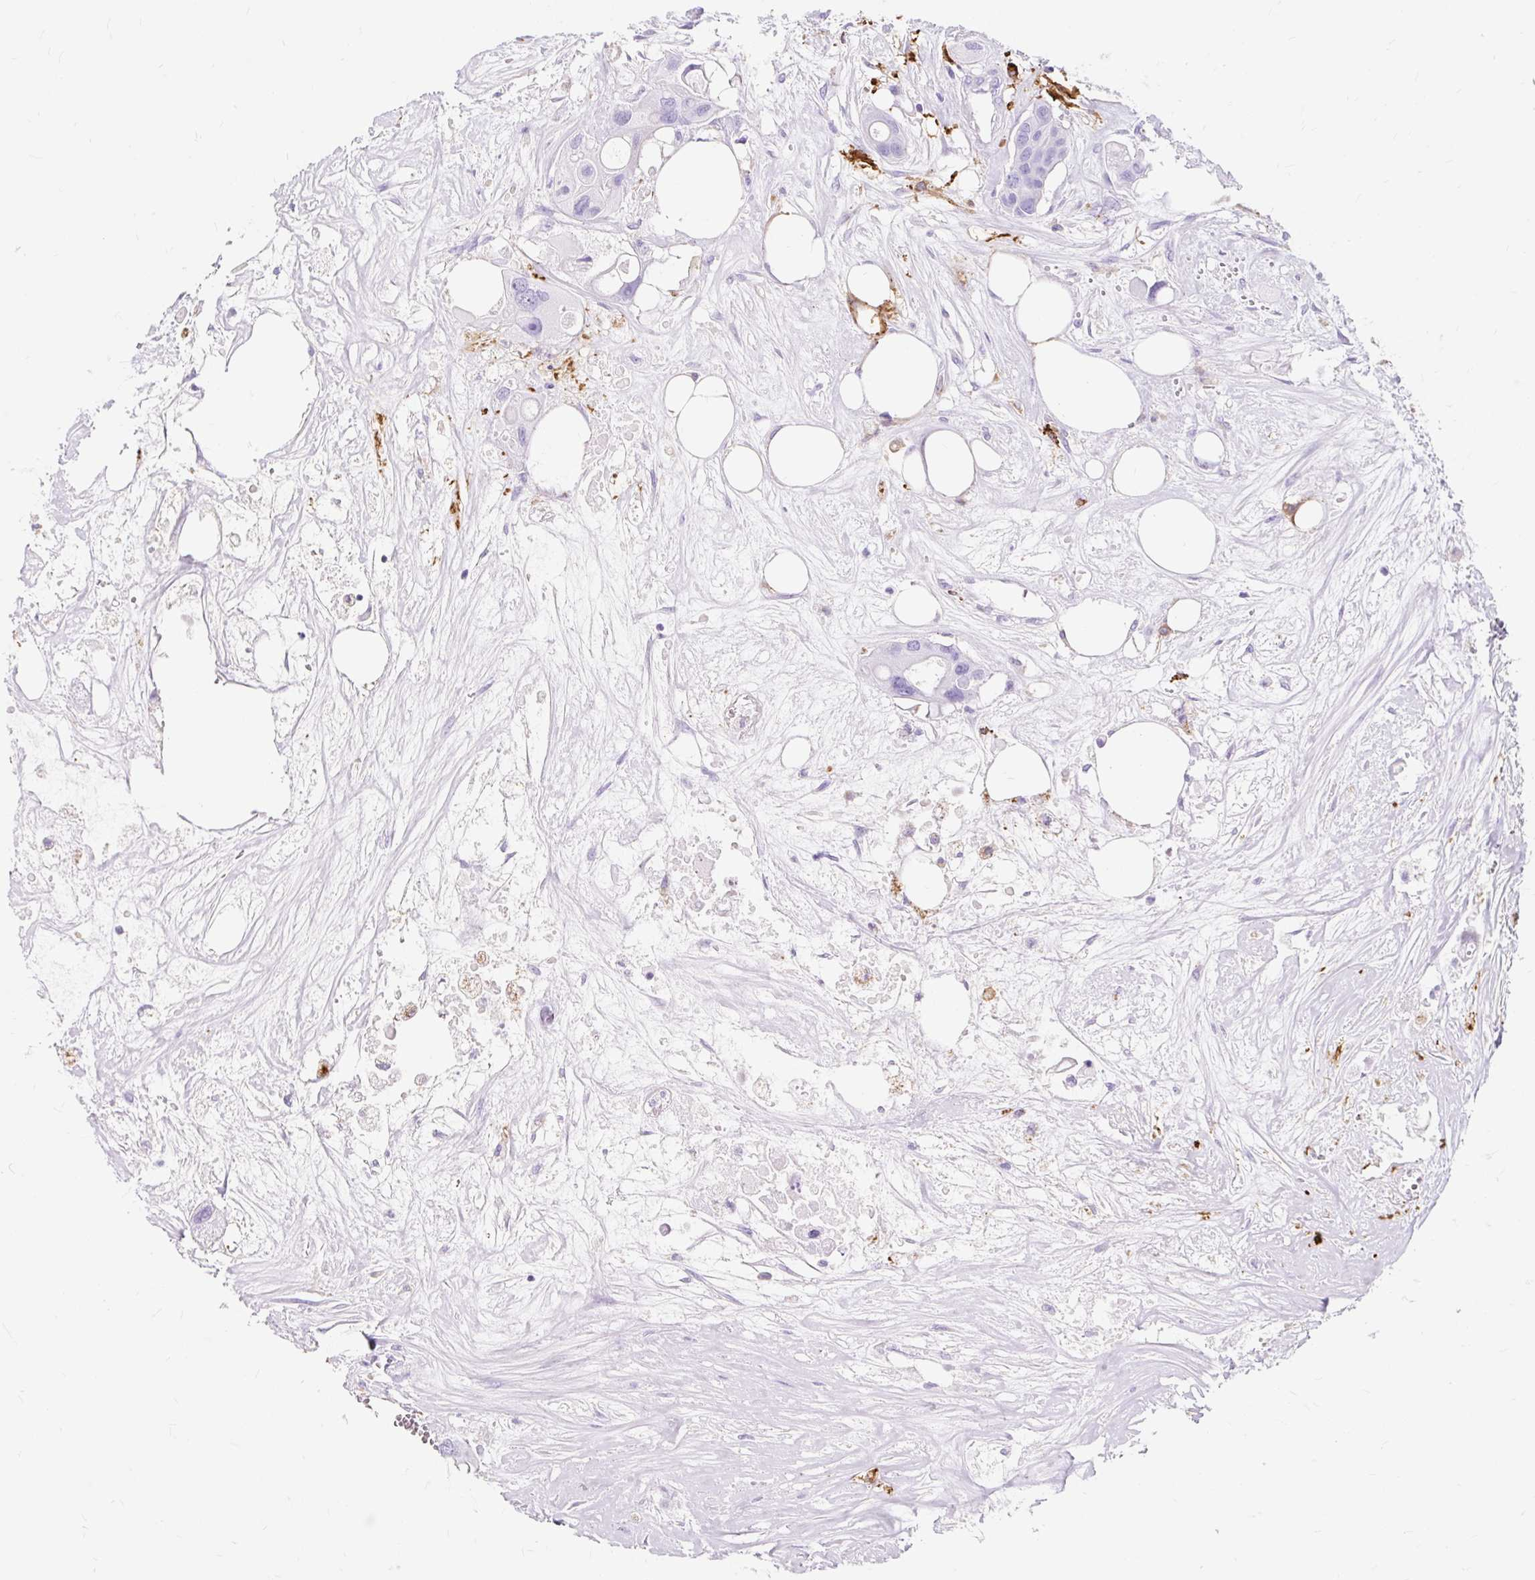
{"staining": {"intensity": "negative", "quantity": "none", "location": "none"}, "tissue": "colorectal cancer", "cell_type": "Tumor cells", "image_type": "cancer", "snomed": [{"axis": "morphology", "description": "Adenocarcinoma, NOS"}, {"axis": "topography", "description": "Colon"}], "caption": "Immunohistochemistry image of neoplastic tissue: human colorectal cancer stained with DAB shows no significant protein positivity in tumor cells.", "gene": "HLA-DRA", "patient": {"sex": "male", "age": 77}}